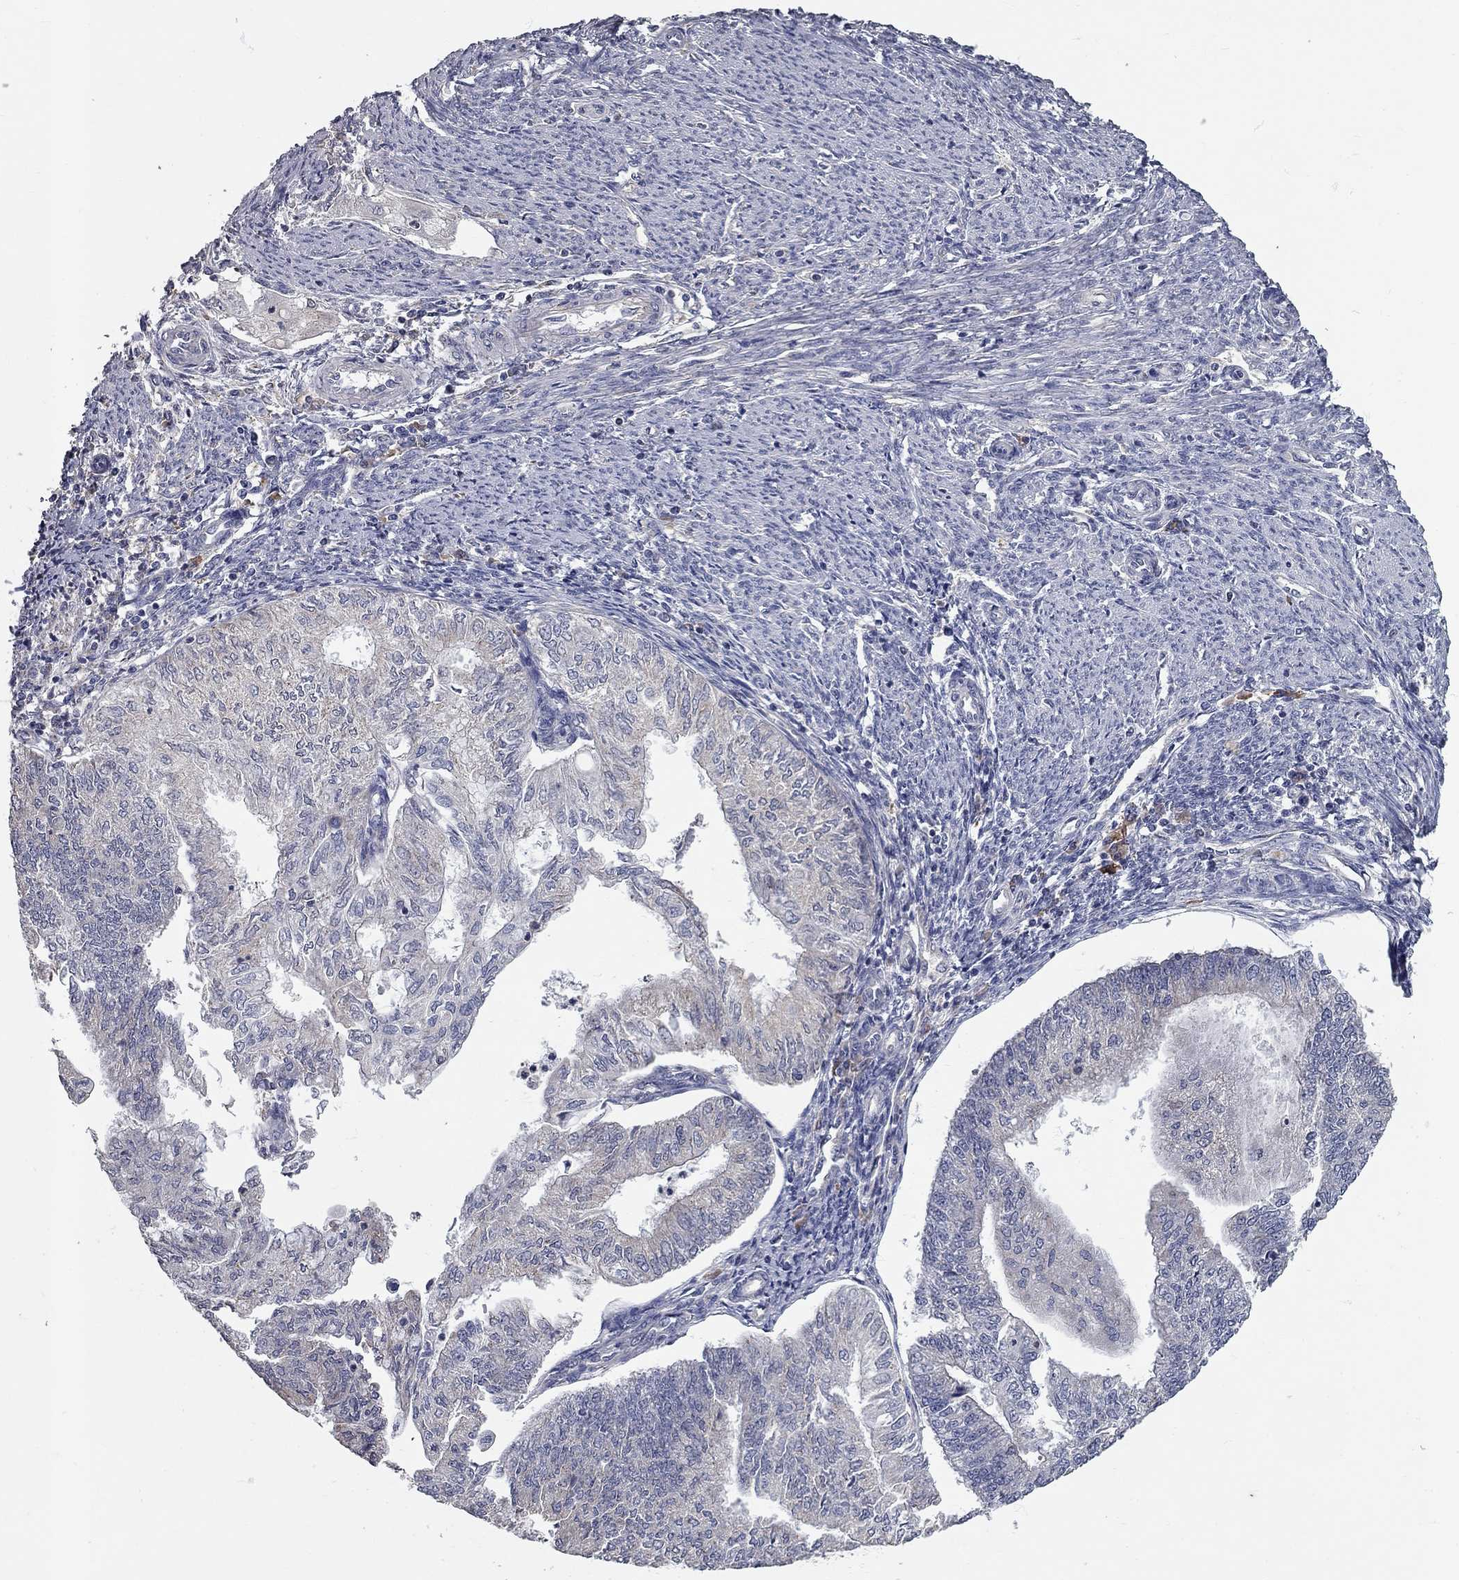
{"staining": {"intensity": "negative", "quantity": "none", "location": "none"}, "tissue": "endometrial cancer", "cell_type": "Tumor cells", "image_type": "cancer", "snomed": [{"axis": "morphology", "description": "Adenocarcinoma, NOS"}, {"axis": "topography", "description": "Endometrium"}], "caption": "Image shows no significant protein staining in tumor cells of endometrial adenocarcinoma.", "gene": "XAGE2", "patient": {"sex": "female", "age": 59}}